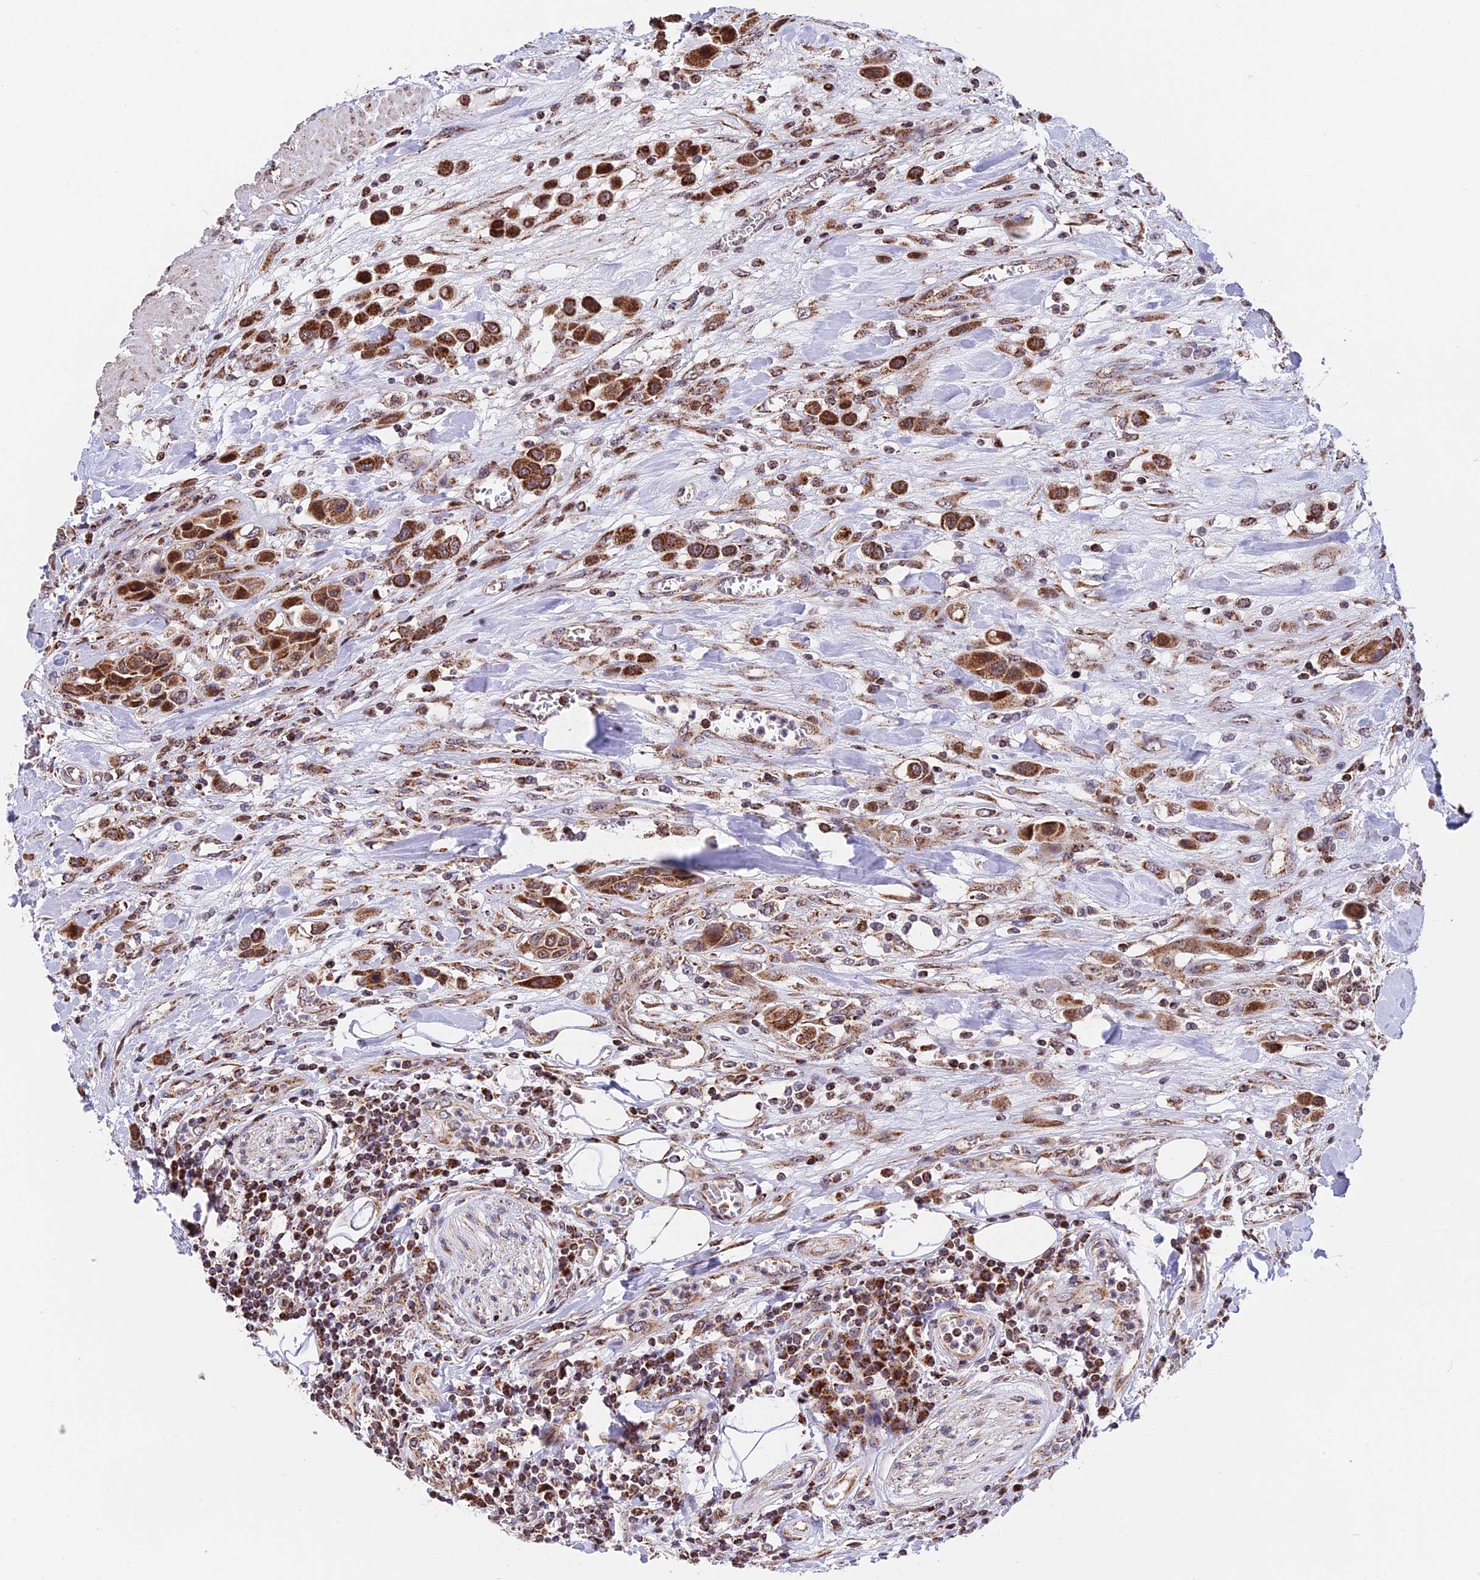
{"staining": {"intensity": "strong", "quantity": ">75%", "location": "cytoplasmic/membranous"}, "tissue": "urothelial cancer", "cell_type": "Tumor cells", "image_type": "cancer", "snomed": [{"axis": "morphology", "description": "Urothelial carcinoma, High grade"}, {"axis": "topography", "description": "Urinary bladder"}], "caption": "IHC histopathology image of human urothelial cancer stained for a protein (brown), which exhibits high levels of strong cytoplasmic/membranous positivity in approximately >75% of tumor cells.", "gene": "FAM174C", "patient": {"sex": "male", "age": 50}}